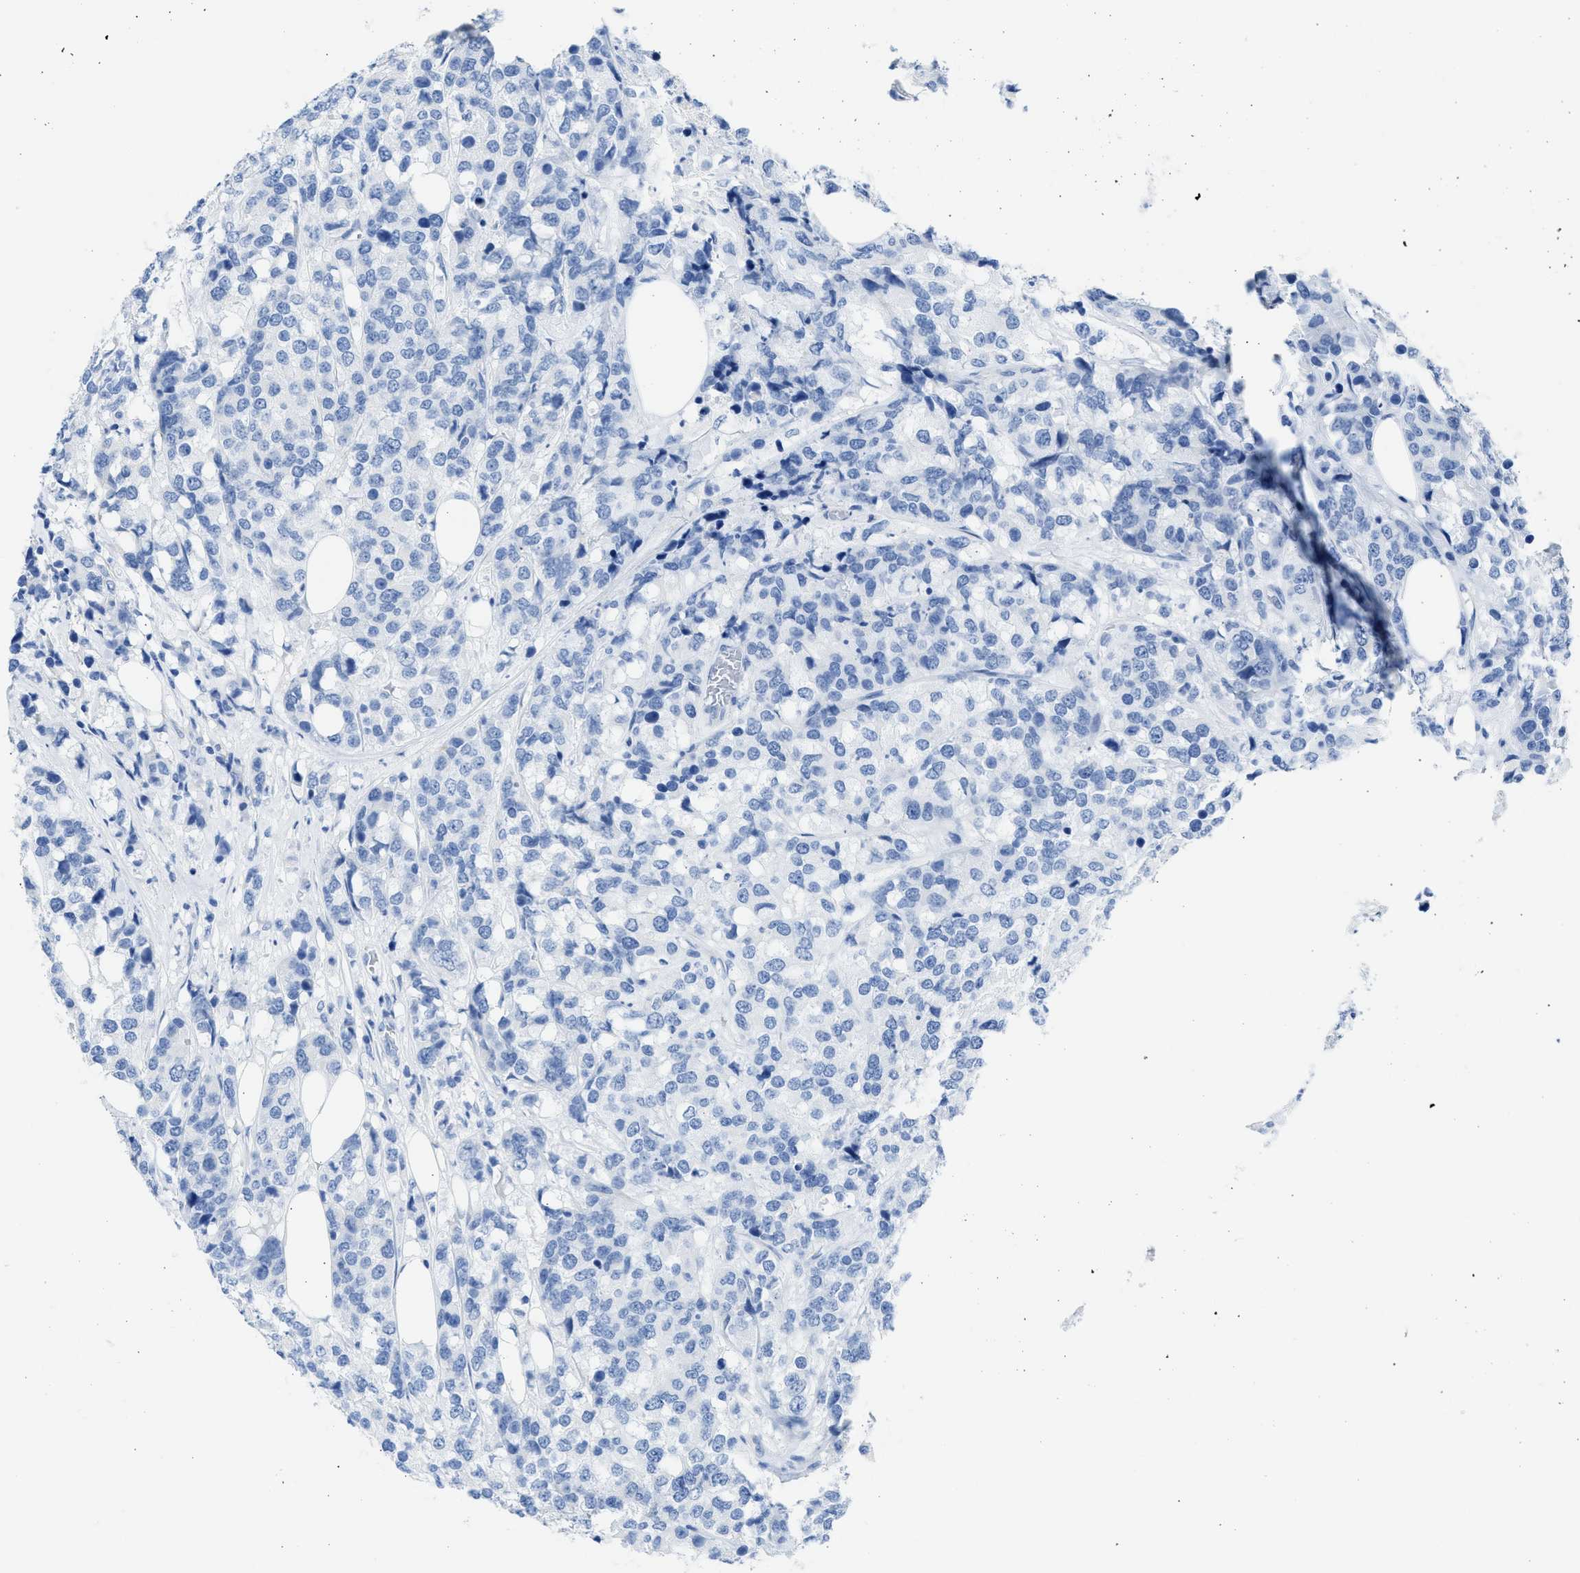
{"staining": {"intensity": "negative", "quantity": "none", "location": "none"}, "tissue": "breast cancer", "cell_type": "Tumor cells", "image_type": "cancer", "snomed": [{"axis": "morphology", "description": "Lobular carcinoma"}, {"axis": "topography", "description": "Breast"}], "caption": "Immunohistochemical staining of lobular carcinoma (breast) demonstrates no significant staining in tumor cells. (DAB (3,3'-diaminobenzidine) immunohistochemistry with hematoxylin counter stain).", "gene": "SPATA3", "patient": {"sex": "female", "age": 59}}